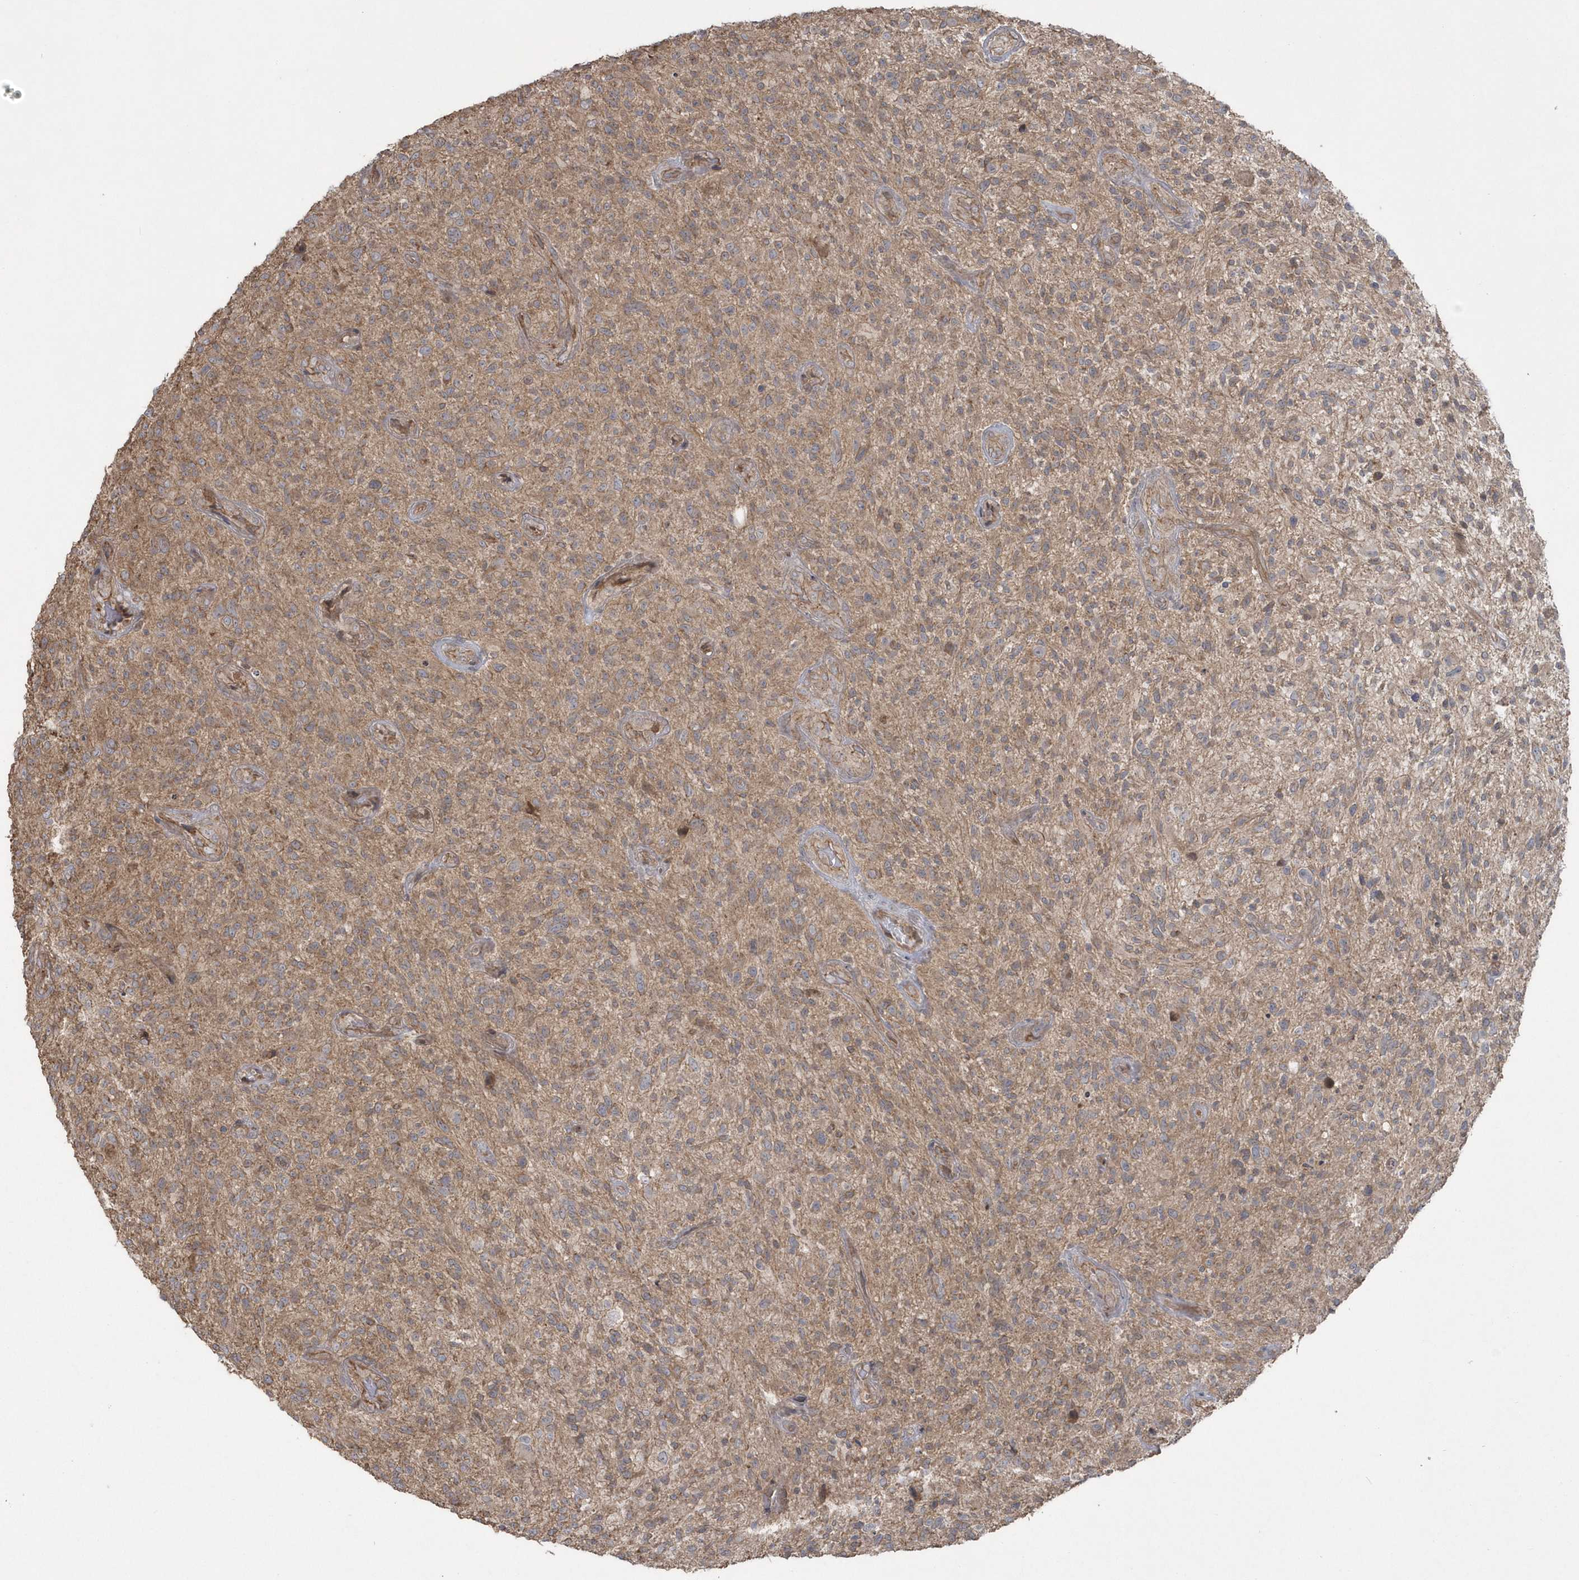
{"staining": {"intensity": "moderate", "quantity": "25%-75%", "location": "cytoplasmic/membranous"}, "tissue": "glioma", "cell_type": "Tumor cells", "image_type": "cancer", "snomed": [{"axis": "morphology", "description": "Glioma, malignant, High grade"}, {"axis": "topography", "description": "Brain"}], "caption": "Immunohistochemistry of human malignant glioma (high-grade) demonstrates medium levels of moderate cytoplasmic/membranous staining in approximately 25%-75% of tumor cells. (Brightfield microscopy of DAB IHC at high magnification).", "gene": "ARMC8", "patient": {"sex": "male", "age": 47}}